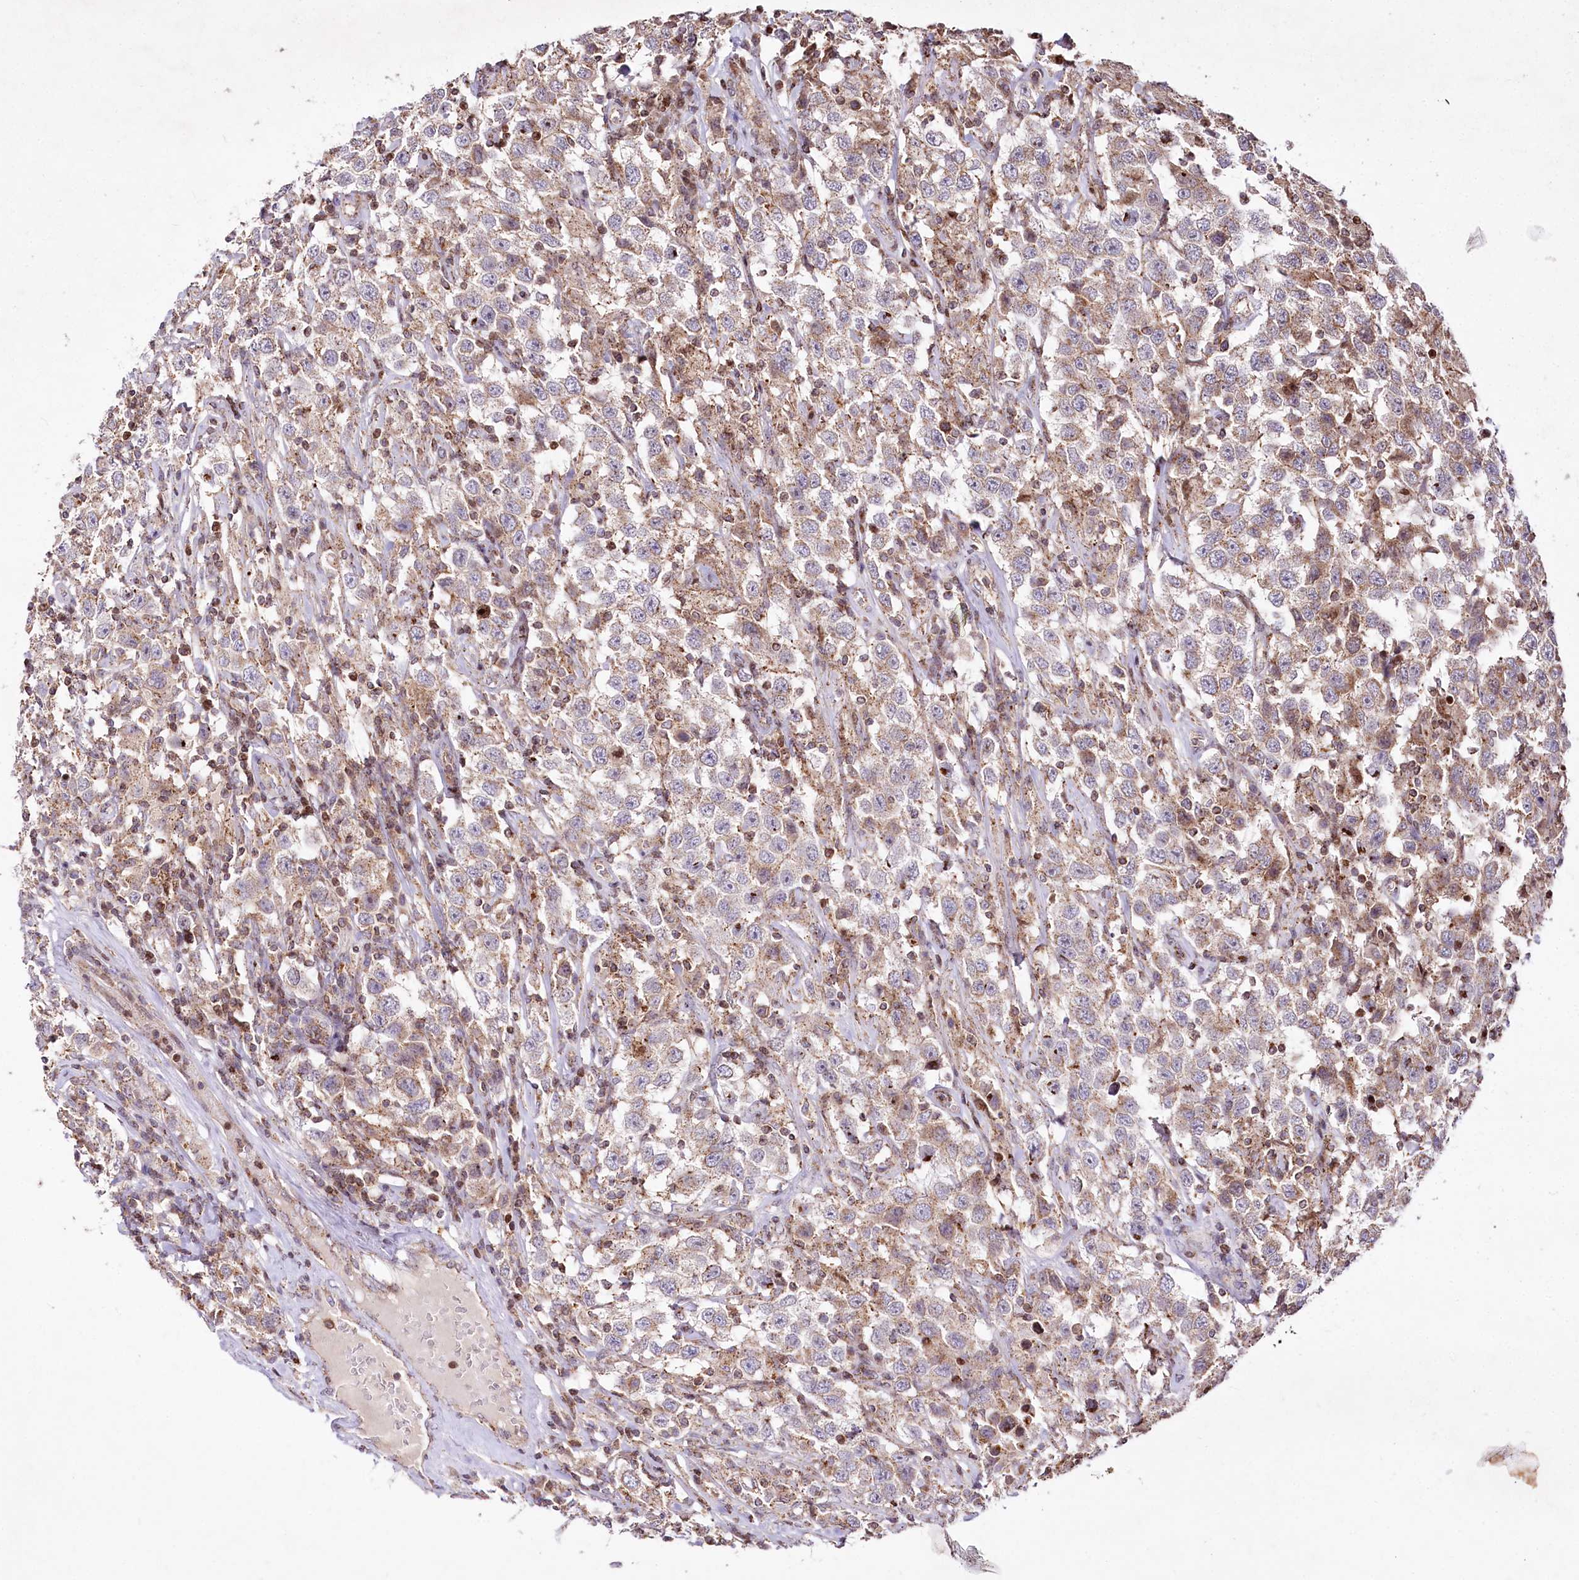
{"staining": {"intensity": "weak", "quantity": "<25%", "location": "cytoplasmic/membranous"}, "tissue": "testis cancer", "cell_type": "Tumor cells", "image_type": "cancer", "snomed": [{"axis": "morphology", "description": "Seminoma, NOS"}, {"axis": "topography", "description": "Testis"}], "caption": "Immunohistochemical staining of testis cancer (seminoma) reveals no significant positivity in tumor cells.", "gene": "ZFYVE27", "patient": {"sex": "male", "age": 41}}